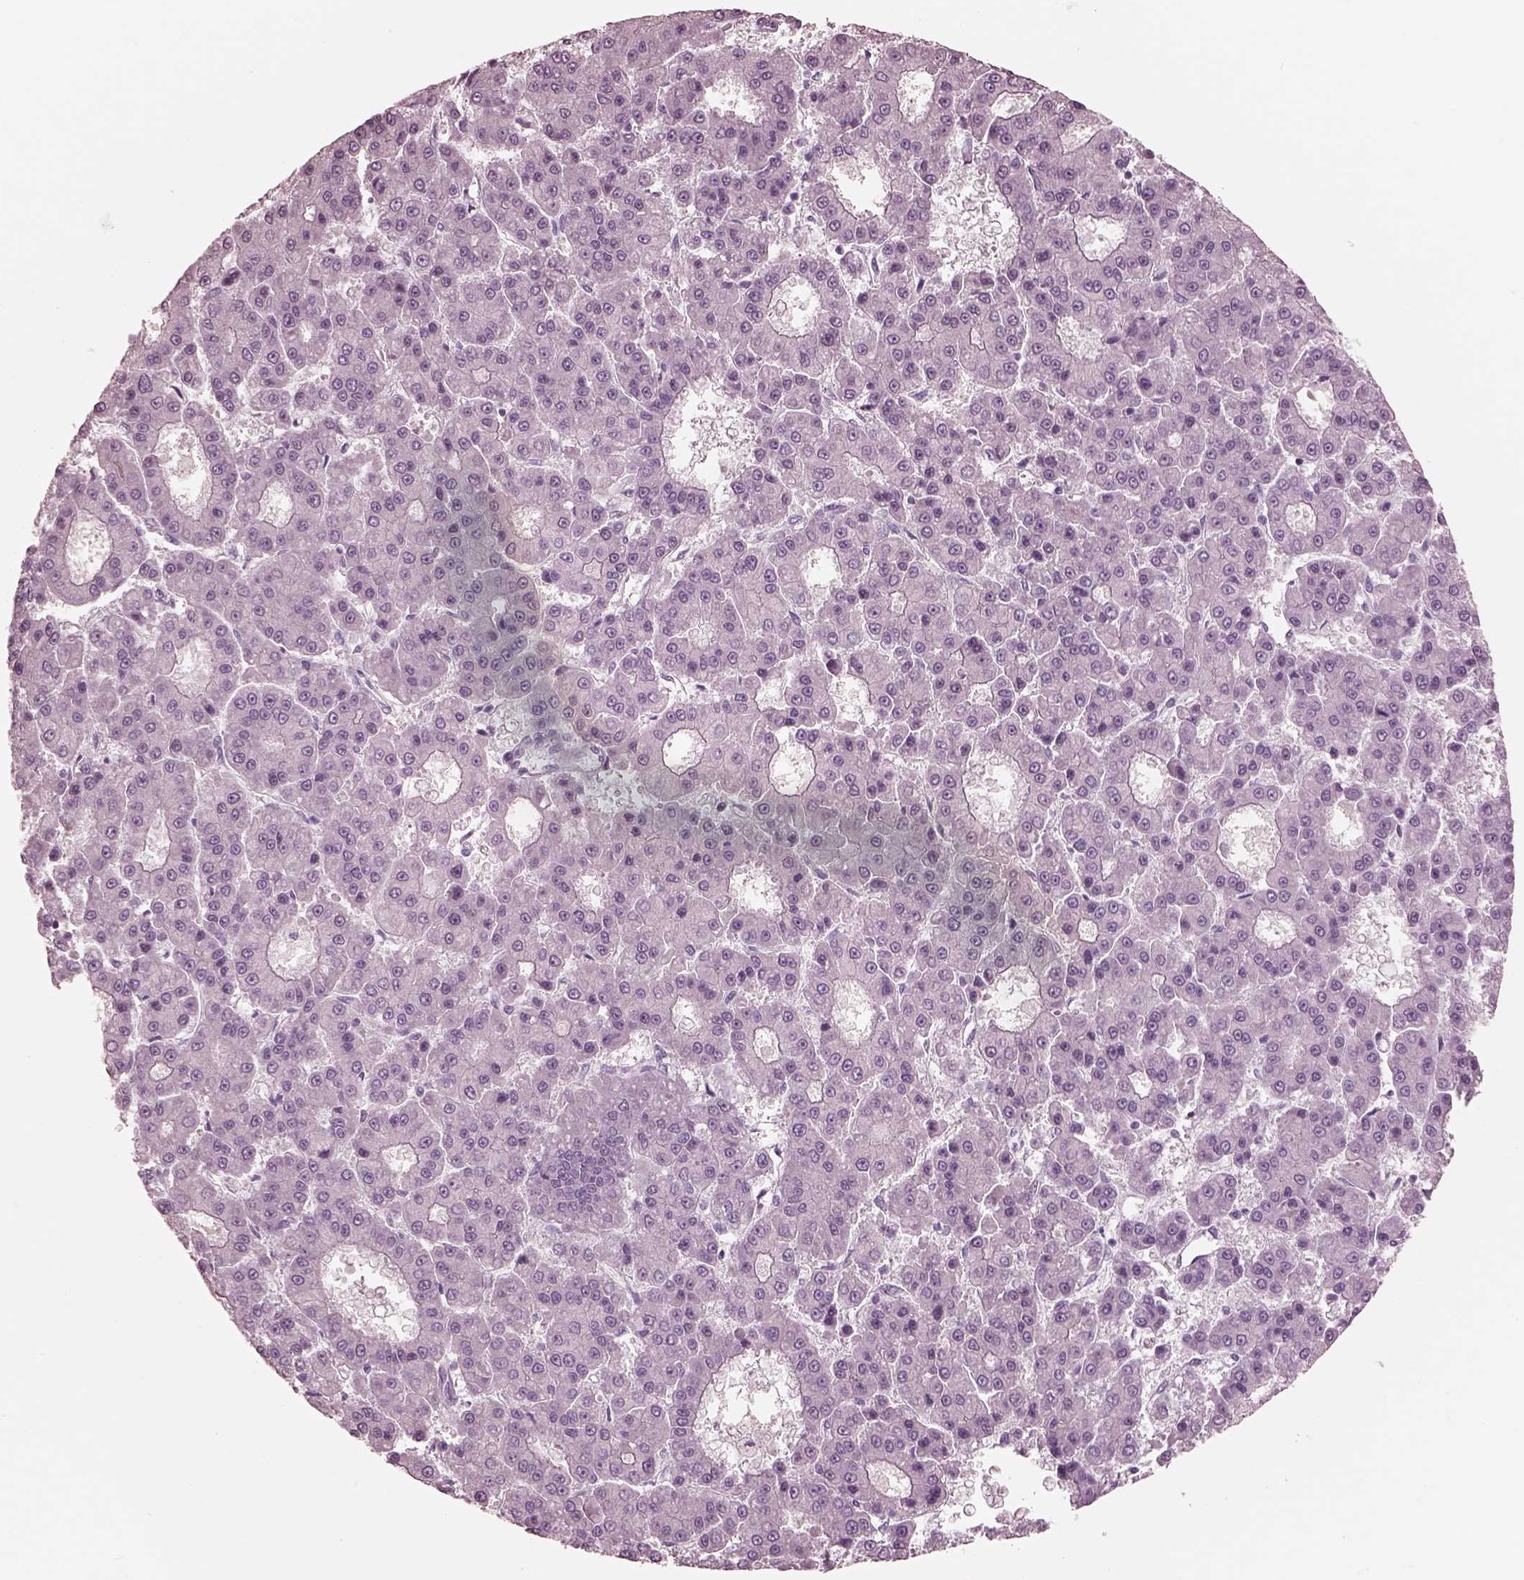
{"staining": {"intensity": "negative", "quantity": "none", "location": "none"}, "tissue": "liver cancer", "cell_type": "Tumor cells", "image_type": "cancer", "snomed": [{"axis": "morphology", "description": "Carcinoma, Hepatocellular, NOS"}, {"axis": "topography", "description": "Liver"}], "caption": "A high-resolution photomicrograph shows IHC staining of liver cancer, which exhibits no significant positivity in tumor cells.", "gene": "GARIN4", "patient": {"sex": "male", "age": 70}}